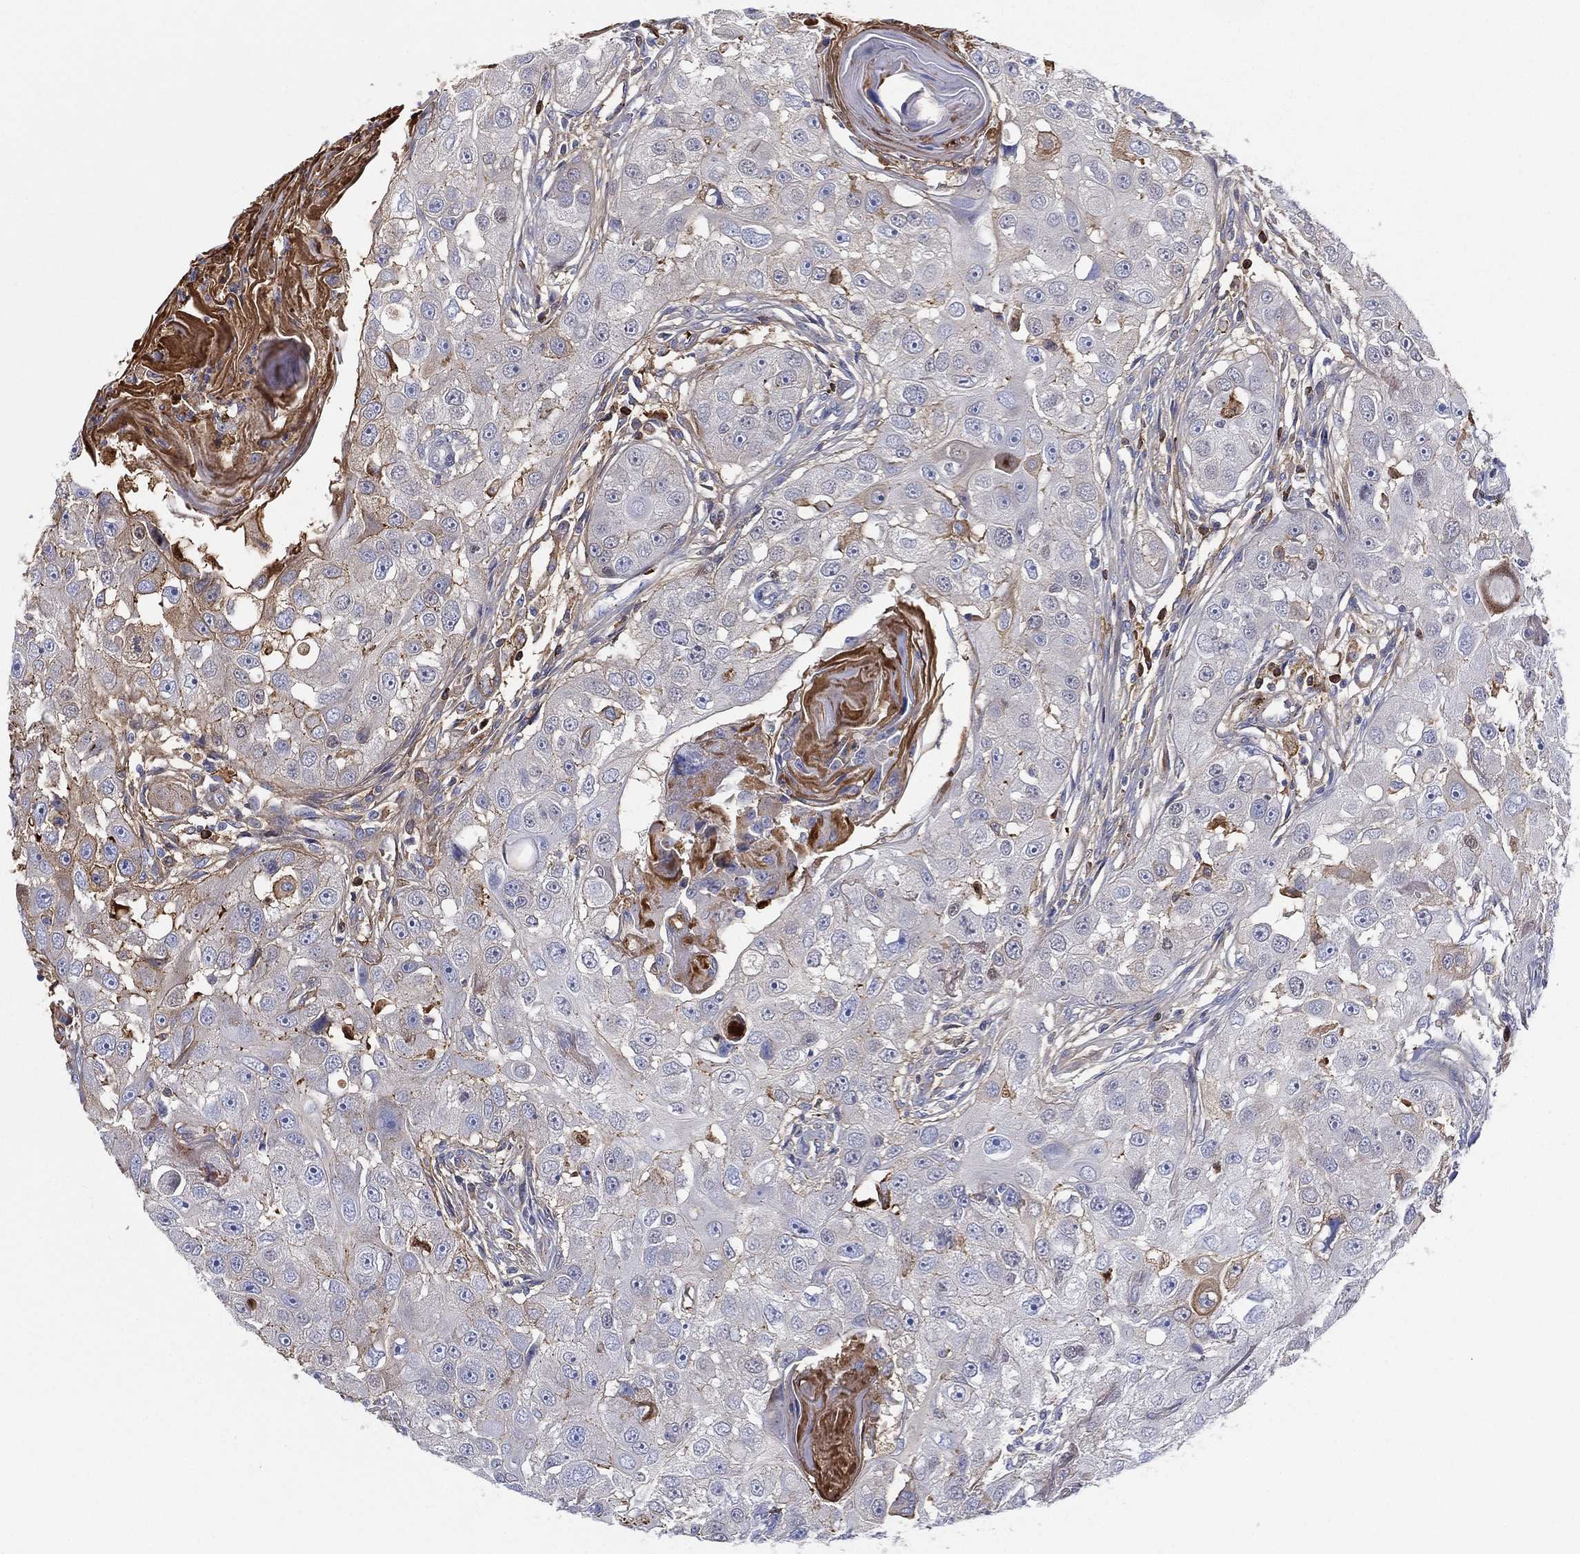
{"staining": {"intensity": "moderate", "quantity": "<25%", "location": "cytoplasmic/membranous"}, "tissue": "head and neck cancer", "cell_type": "Tumor cells", "image_type": "cancer", "snomed": [{"axis": "morphology", "description": "Squamous cell carcinoma, NOS"}, {"axis": "topography", "description": "Head-Neck"}], "caption": "Head and neck cancer stained with IHC displays moderate cytoplasmic/membranous staining in approximately <25% of tumor cells.", "gene": "IFNB1", "patient": {"sex": "male", "age": 51}}